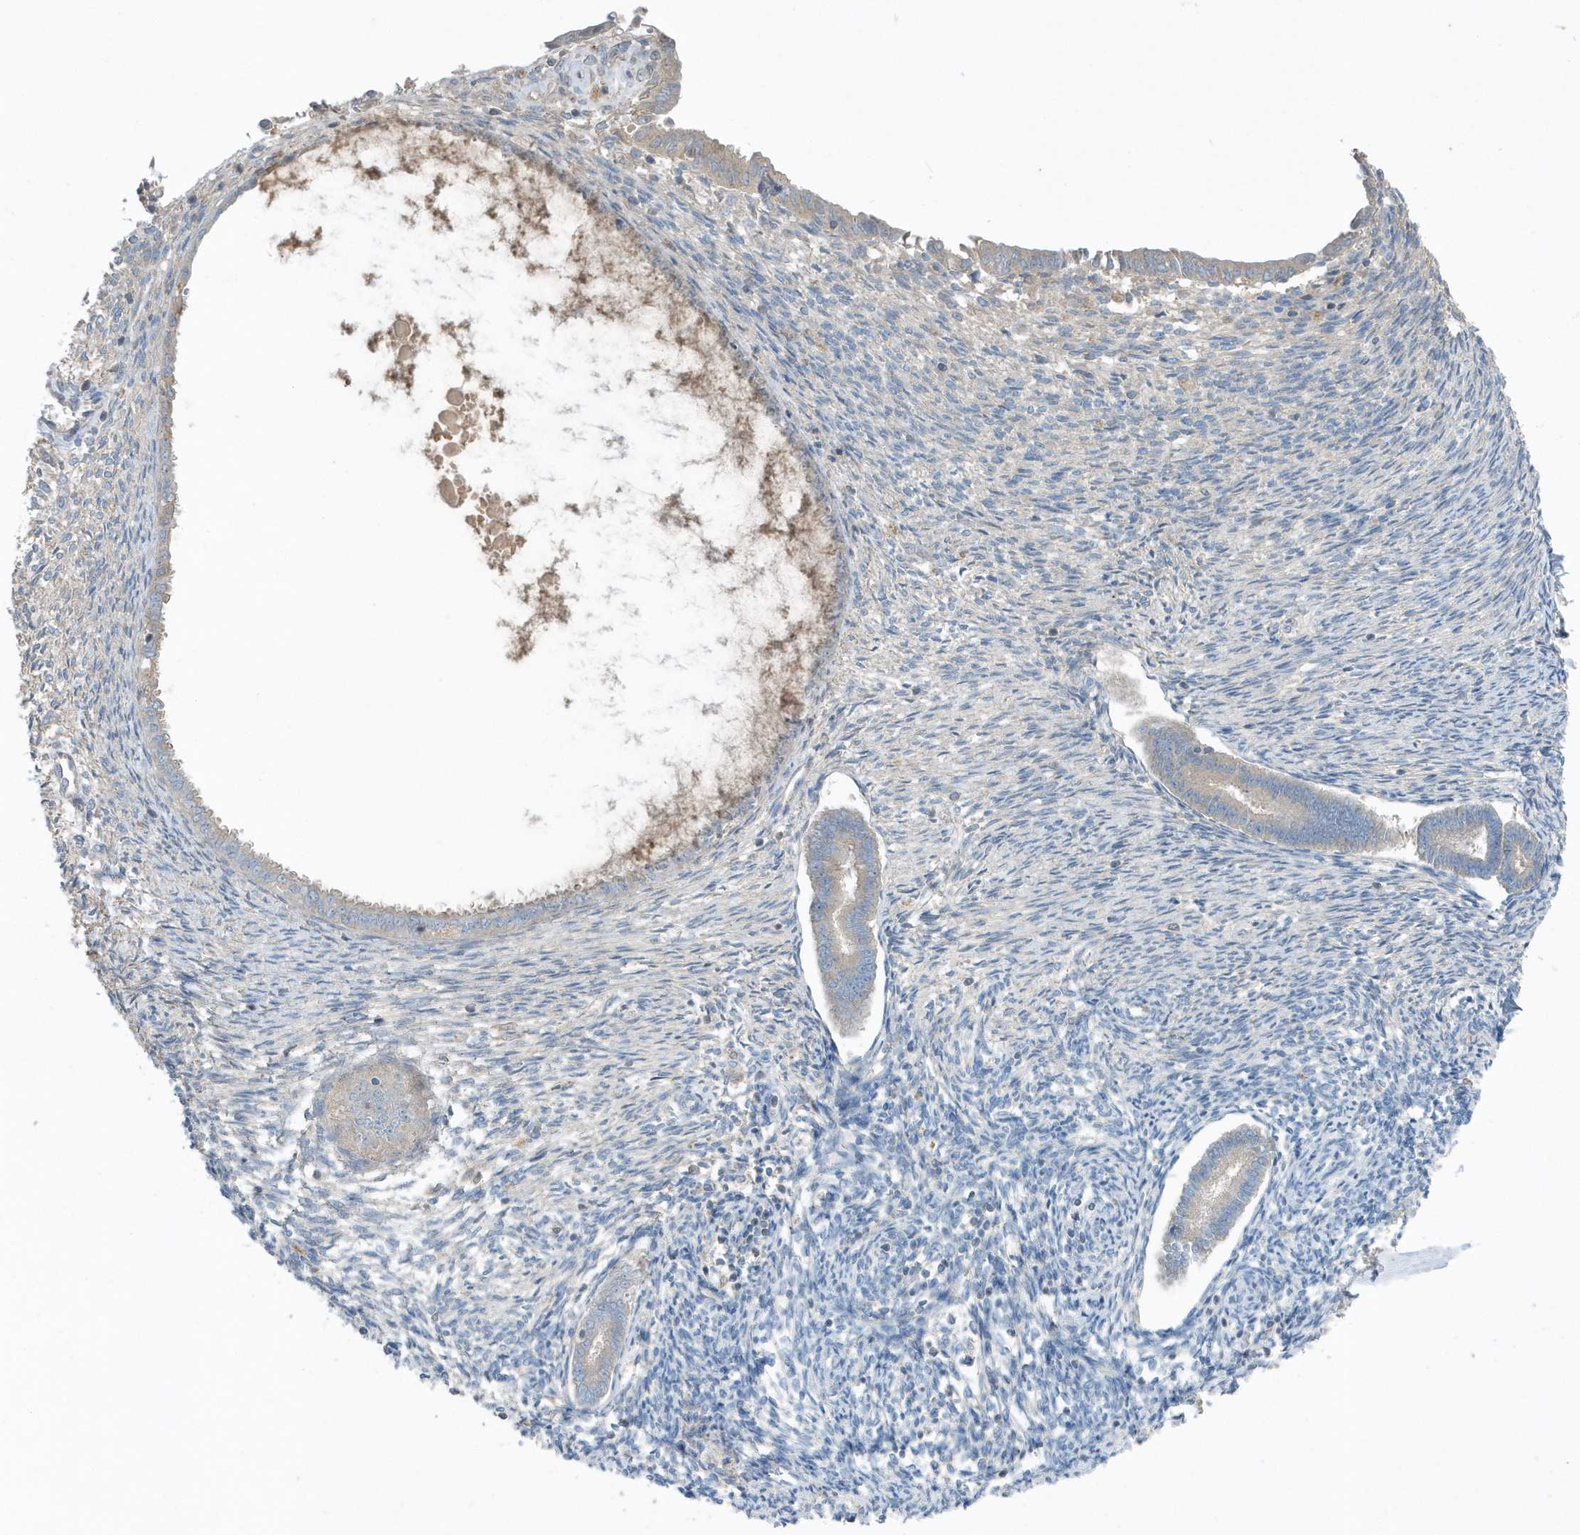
{"staining": {"intensity": "negative", "quantity": "none", "location": "none"}, "tissue": "endometrium", "cell_type": "Cells in endometrial stroma", "image_type": "normal", "snomed": [{"axis": "morphology", "description": "Normal tissue, NOS"}, {"axis": "topography", "description": "Endometrium"}], "caption": "Image shows no significant protein positivity in cells in endometrial stroma of benign endometrium. Brightfield microscopy of immunohistochemistry stained with DAB (brown) and hematoxylin (blue), captured at high magnification.", "gene": "USP53", "patient": {"sex": "female", "age": 56}}